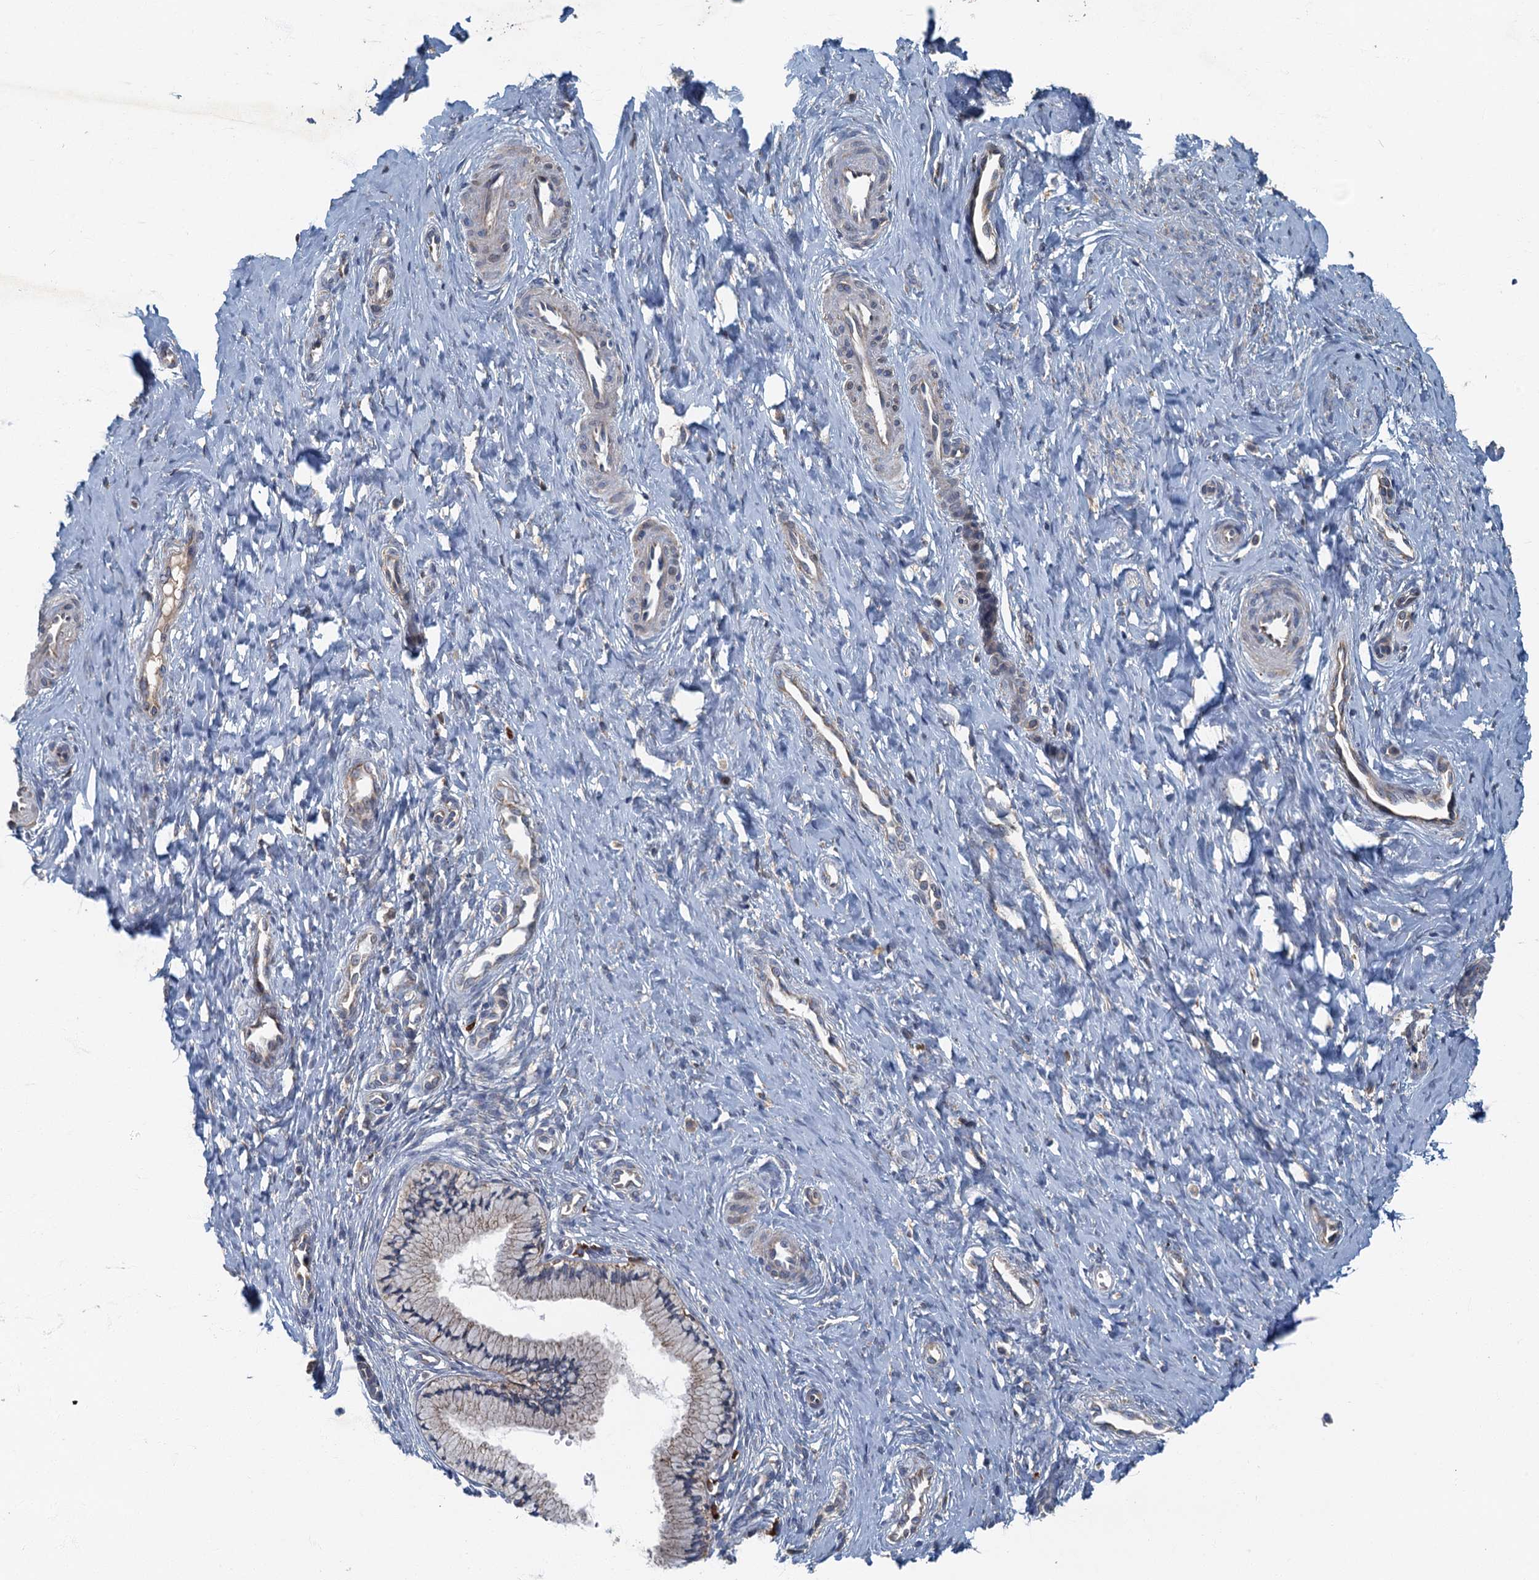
{"staining": {"intensity": "moderate", "quantity": "25%-75%", "location": "cytoplasmic/membranous"}, "tissue": "cervix", "cell_type": "Glandular cells", "image_type": "normal", "snomed": [{"axis": "morphology", "description": "Normal tissue, NOS"}, {"axis": "topography", "description": "Cervix"}], "caption": "Protein expression analysis of benign cervix shows moderate cytoplasmic/membranous expression in approximately 25%-75% of glandular cells. Nuclei are stained in blue.", "gene": "SPDYC", "patient": {"sex": "female", "age": 36}}